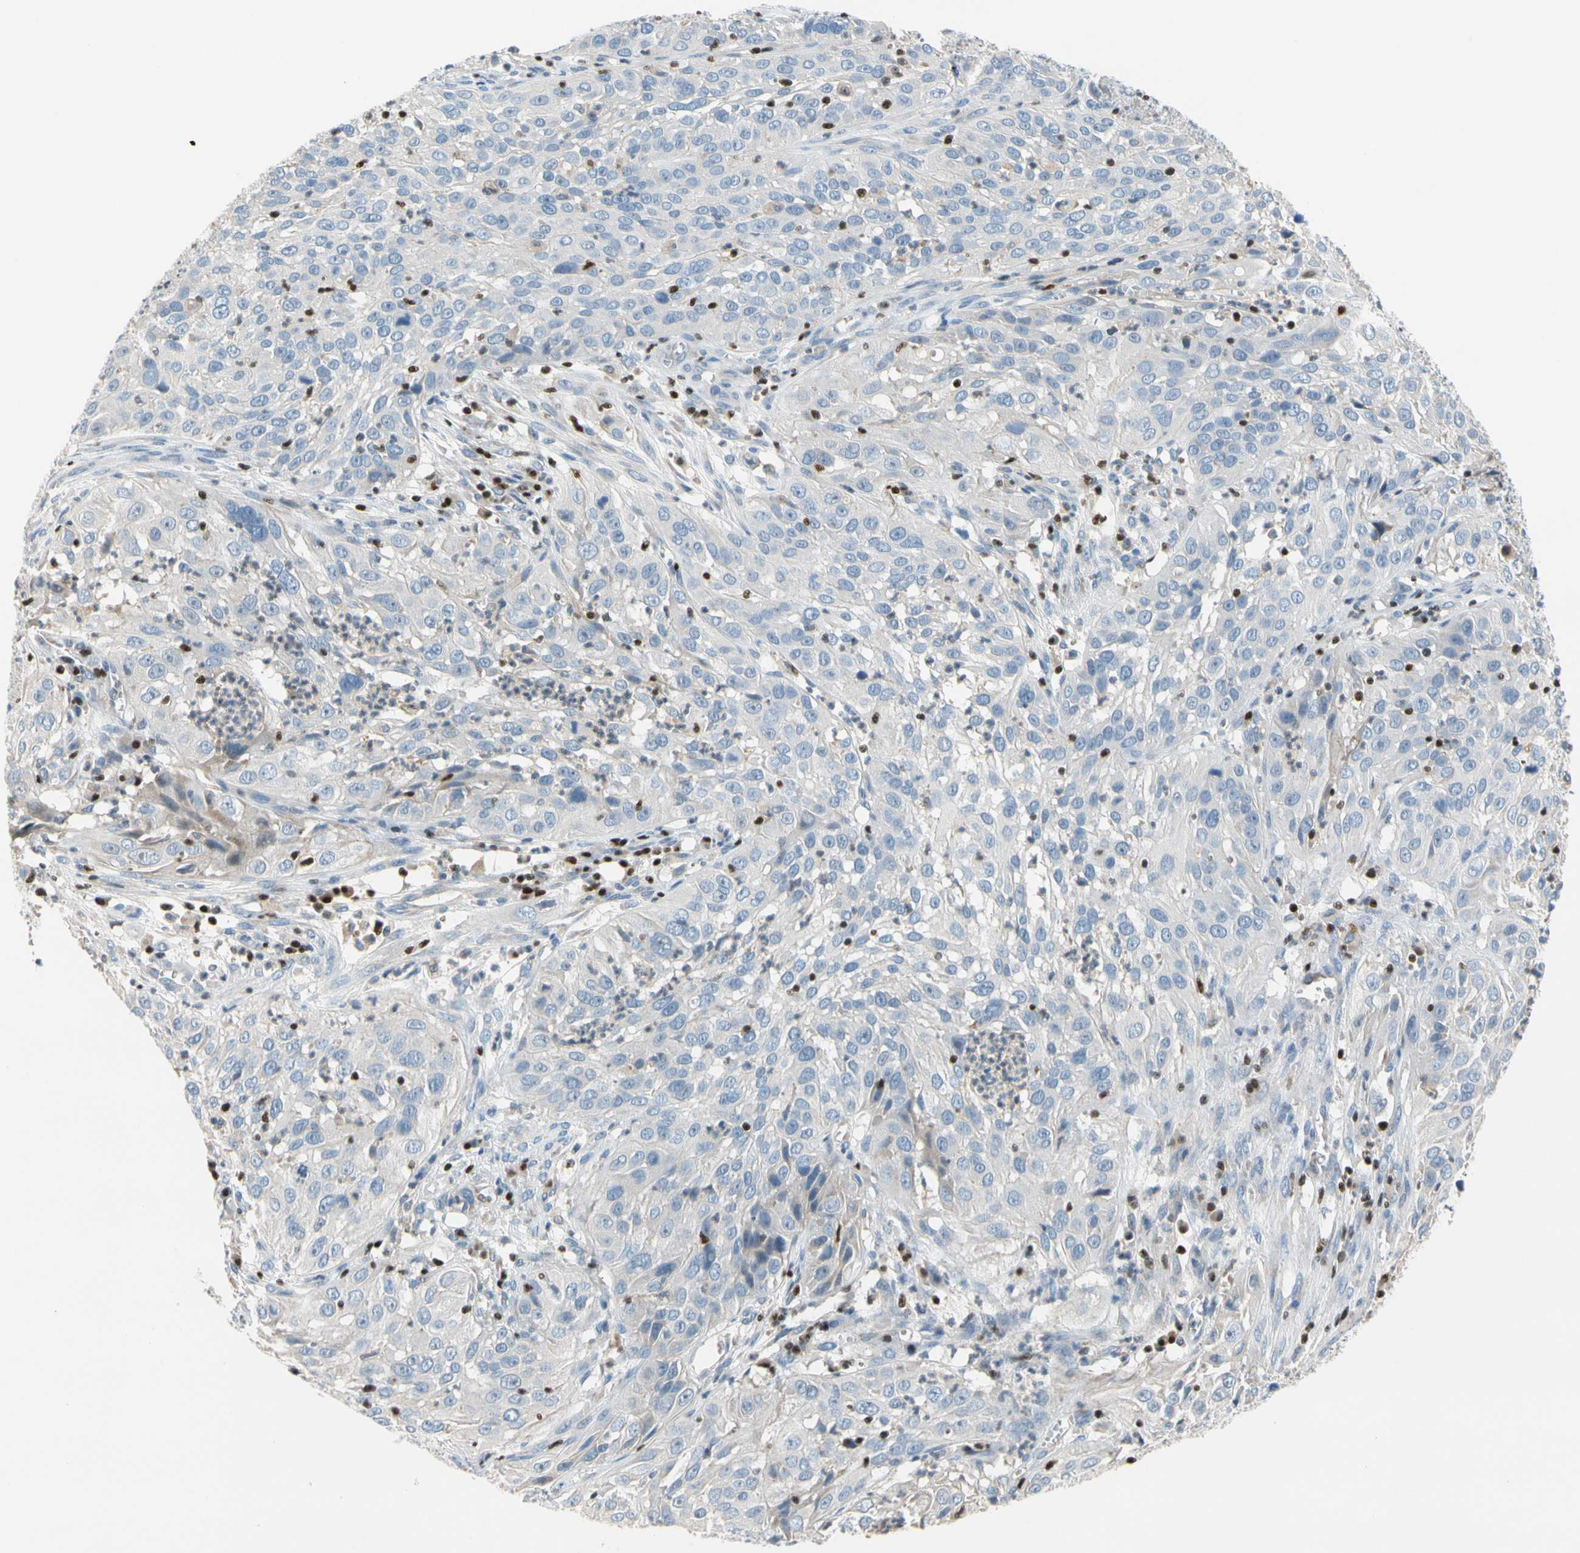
{"staining": {"intensity": "negative", "quantity": "none", "location": "none"}, "tissue": "cervical cancer", "cell_type": "Tumor cells", "image_type": "cancer", "snomed": [{"axis": "morphology", "description": "Squamous cell carcinoma, NOS"}, {"axis": "topography", "description": "Cervix"}], "caption": "Tumor cells show no significant positivity in squamous cell carcinoma (cervical). (DAB (3,3'-diaminobenzidine) immunohistochemistry (IHC), high magnification).", "gene": "SP140", "patient": {"sex": "female", "age": 32}}